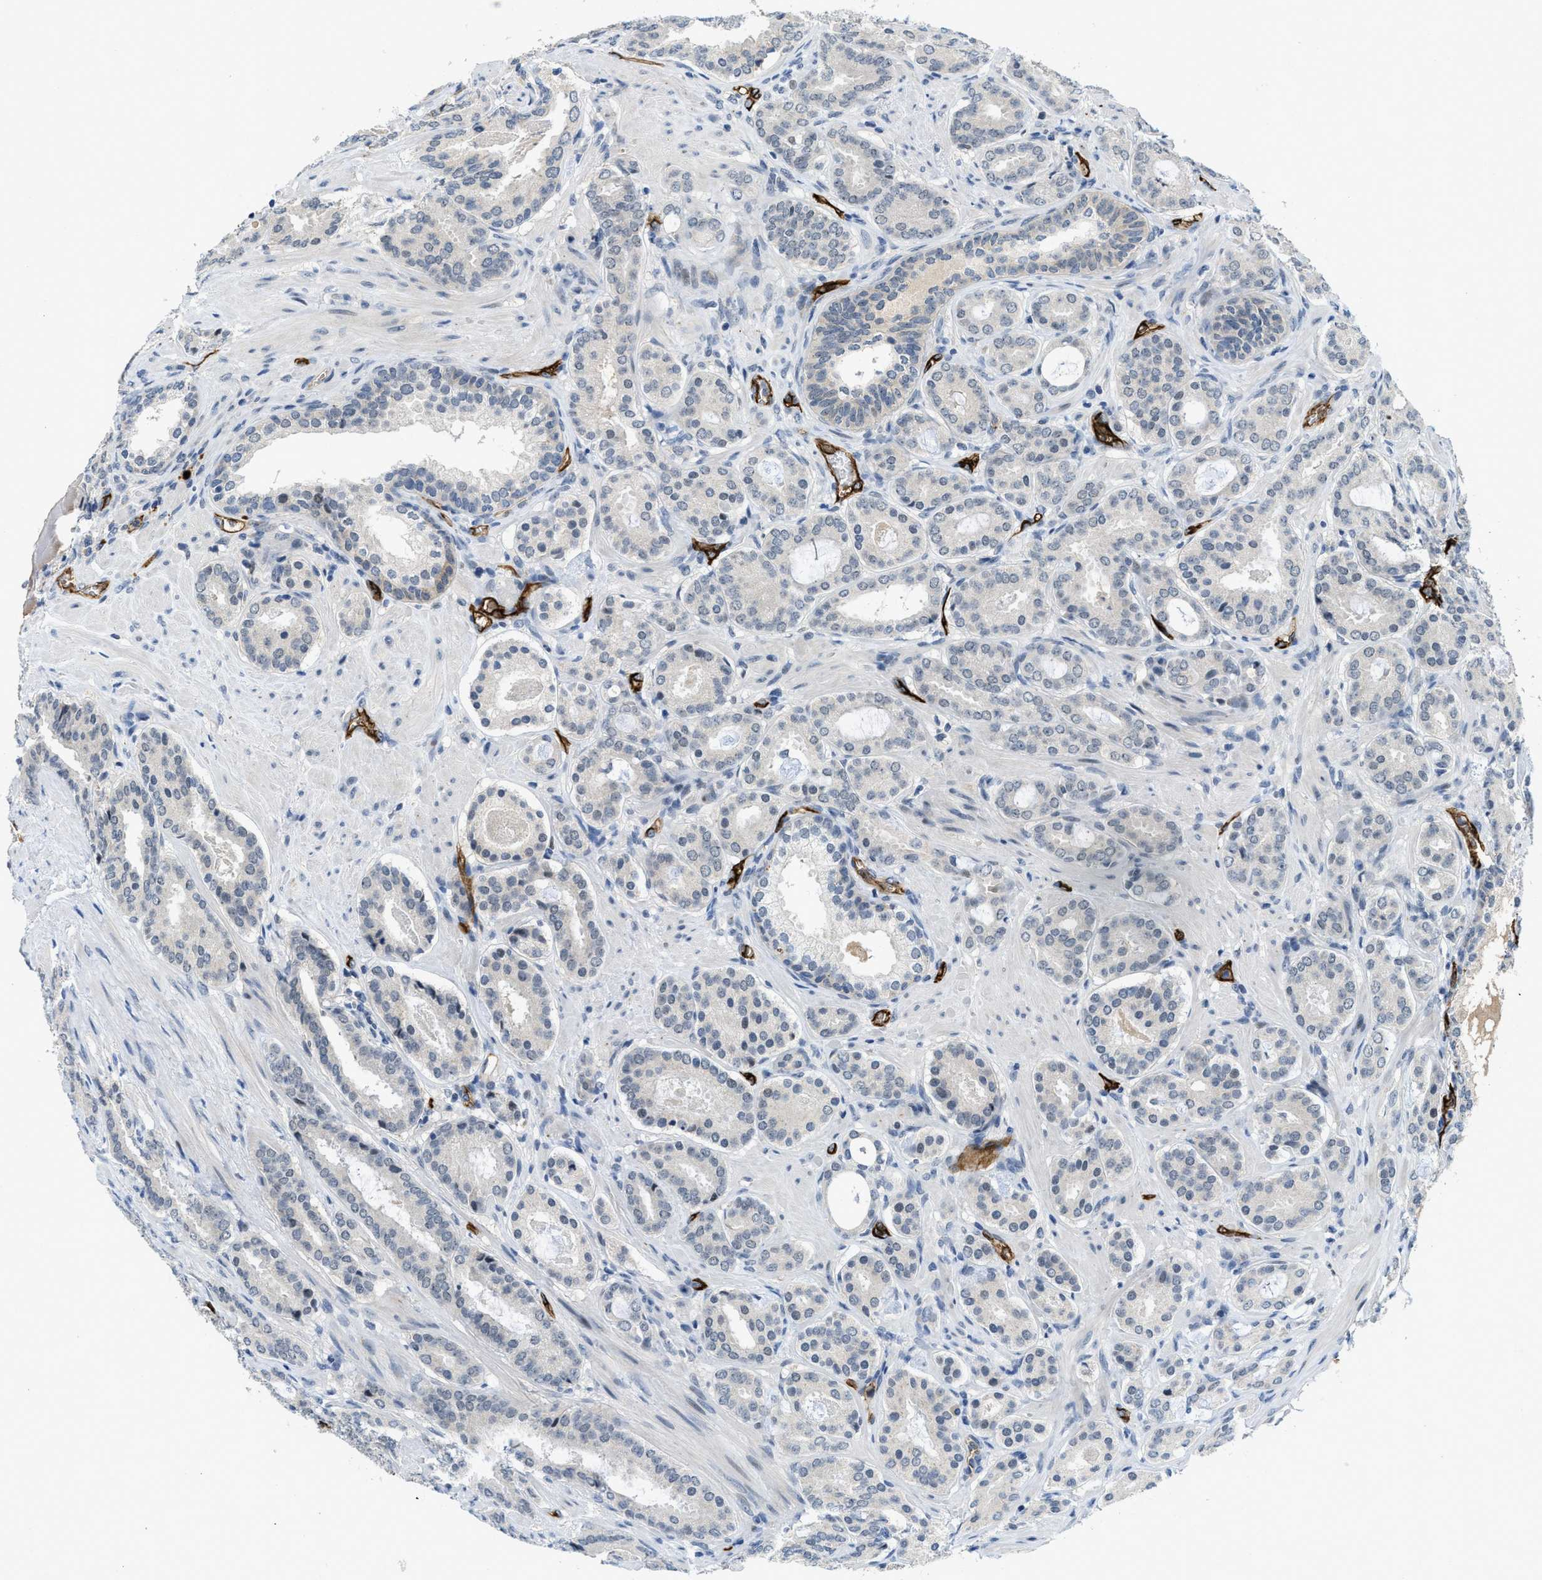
{"staining": {"intensity": "negative", "quantity": "none", "location": "none"}, "tissue": "prostate cancer", "cell_type": "Tumor cells", "image_type": "cancer", "snomed": [{"axis": "morphology", "description": "Adenocarcinoma, Low grade"}, {"axis": "topography", "description": "Prostate"}], "caption": "Photomicrograph shows no significant protein positivity in tumor cells of low-grade adenocarcinoma (prostate).", "gene": "SLCO2A1", "patient": {"sex": "male", "age": 69}}